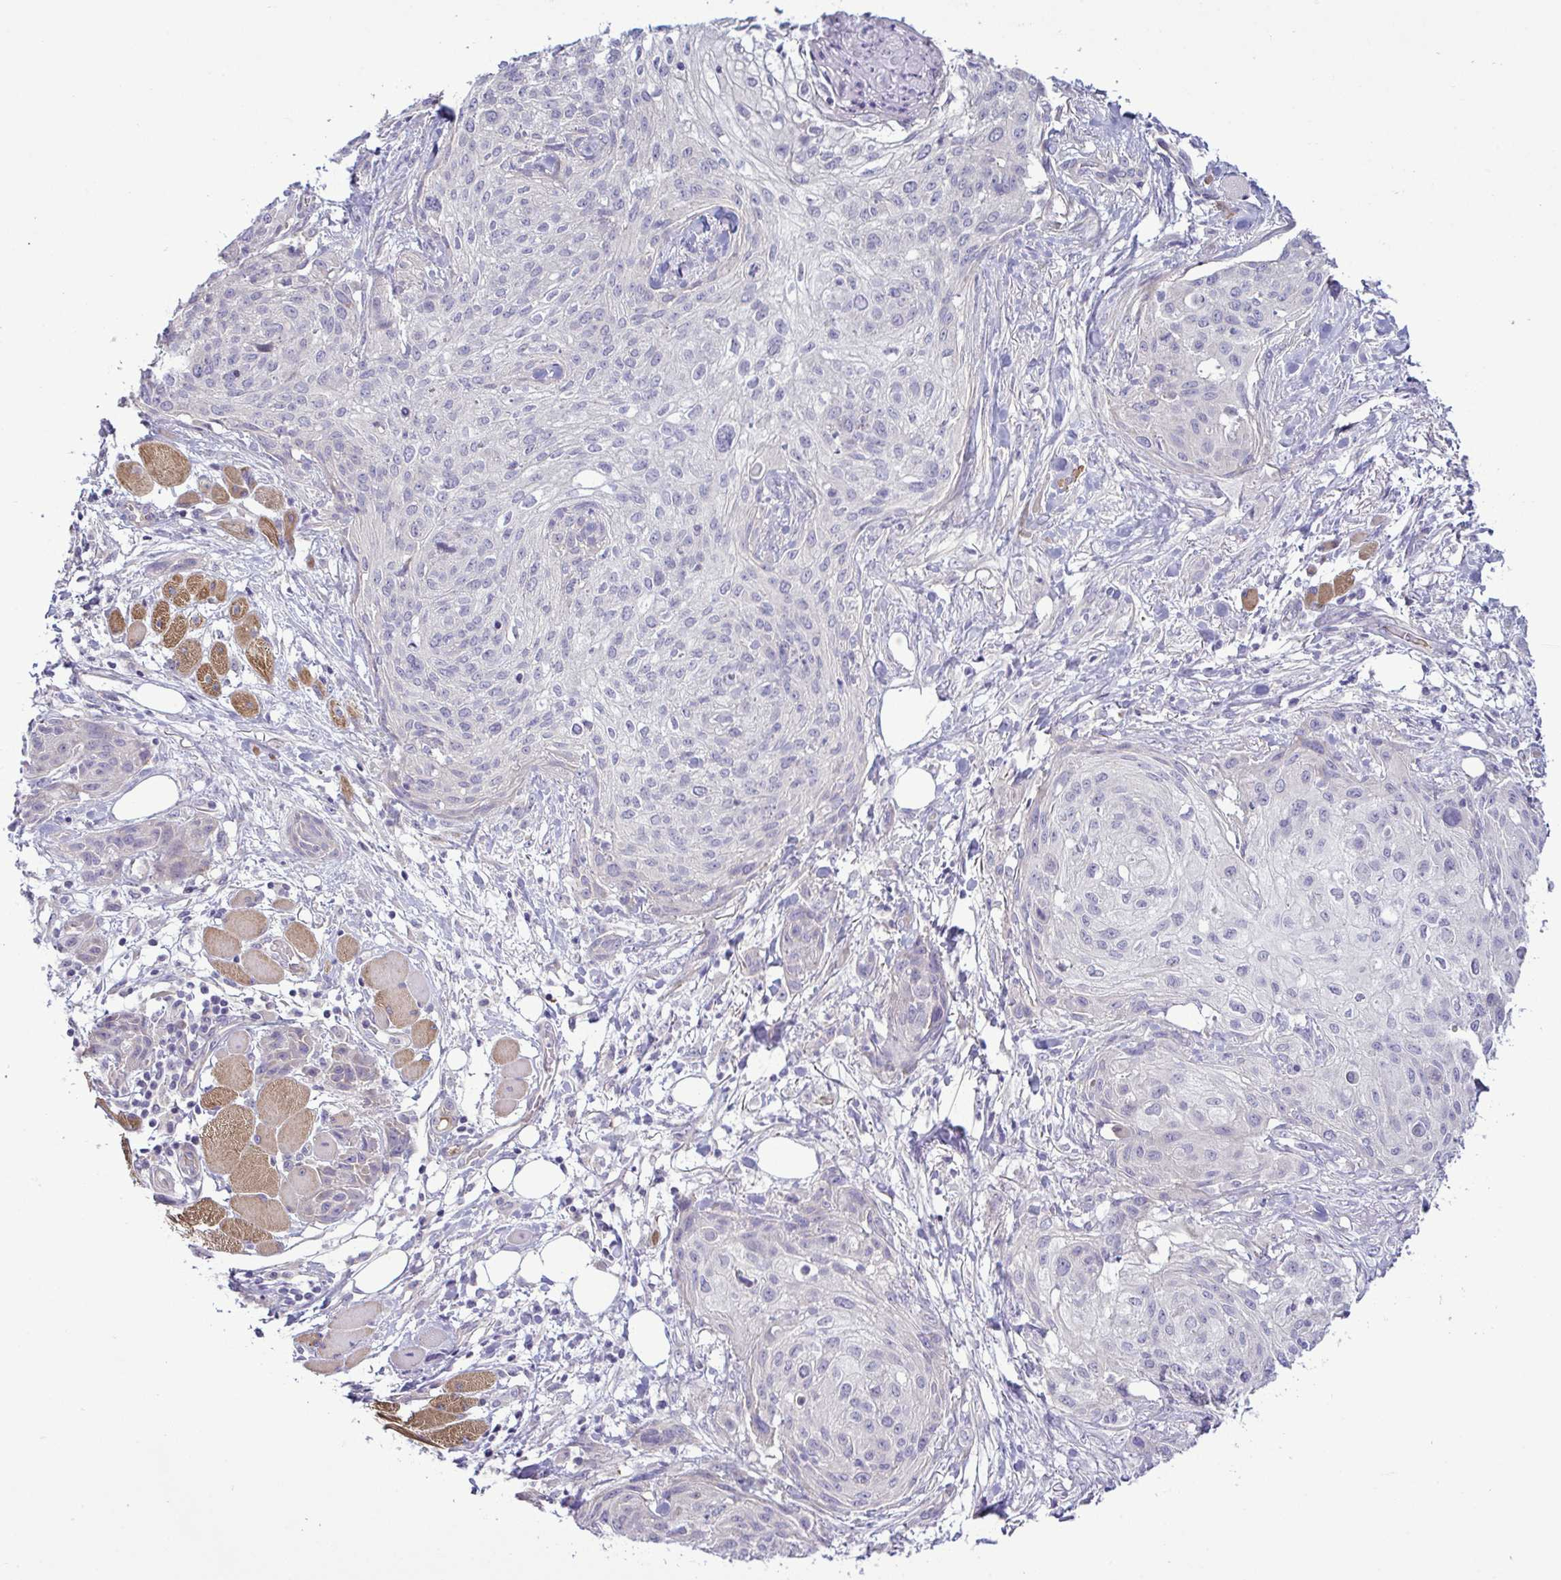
{"staining": {"intensity": "negative", "quantity": "none", "location": "none"}, "tissue": "skin cancer", "cell_type": "Tumor cells", "image_type": "cancer", "snomed": [{"axis": "morphology", "description": "Squamous cell carcinoma, NOS"}, {"axis": "topography", "description": "Skin"}], "caption": "IHC of human skin cancer (squamous cell carcinoma) reveals no staining in tumor cells.", "gene": "SYNPO2L", "patient": {"sex": "female", "age": 87}}